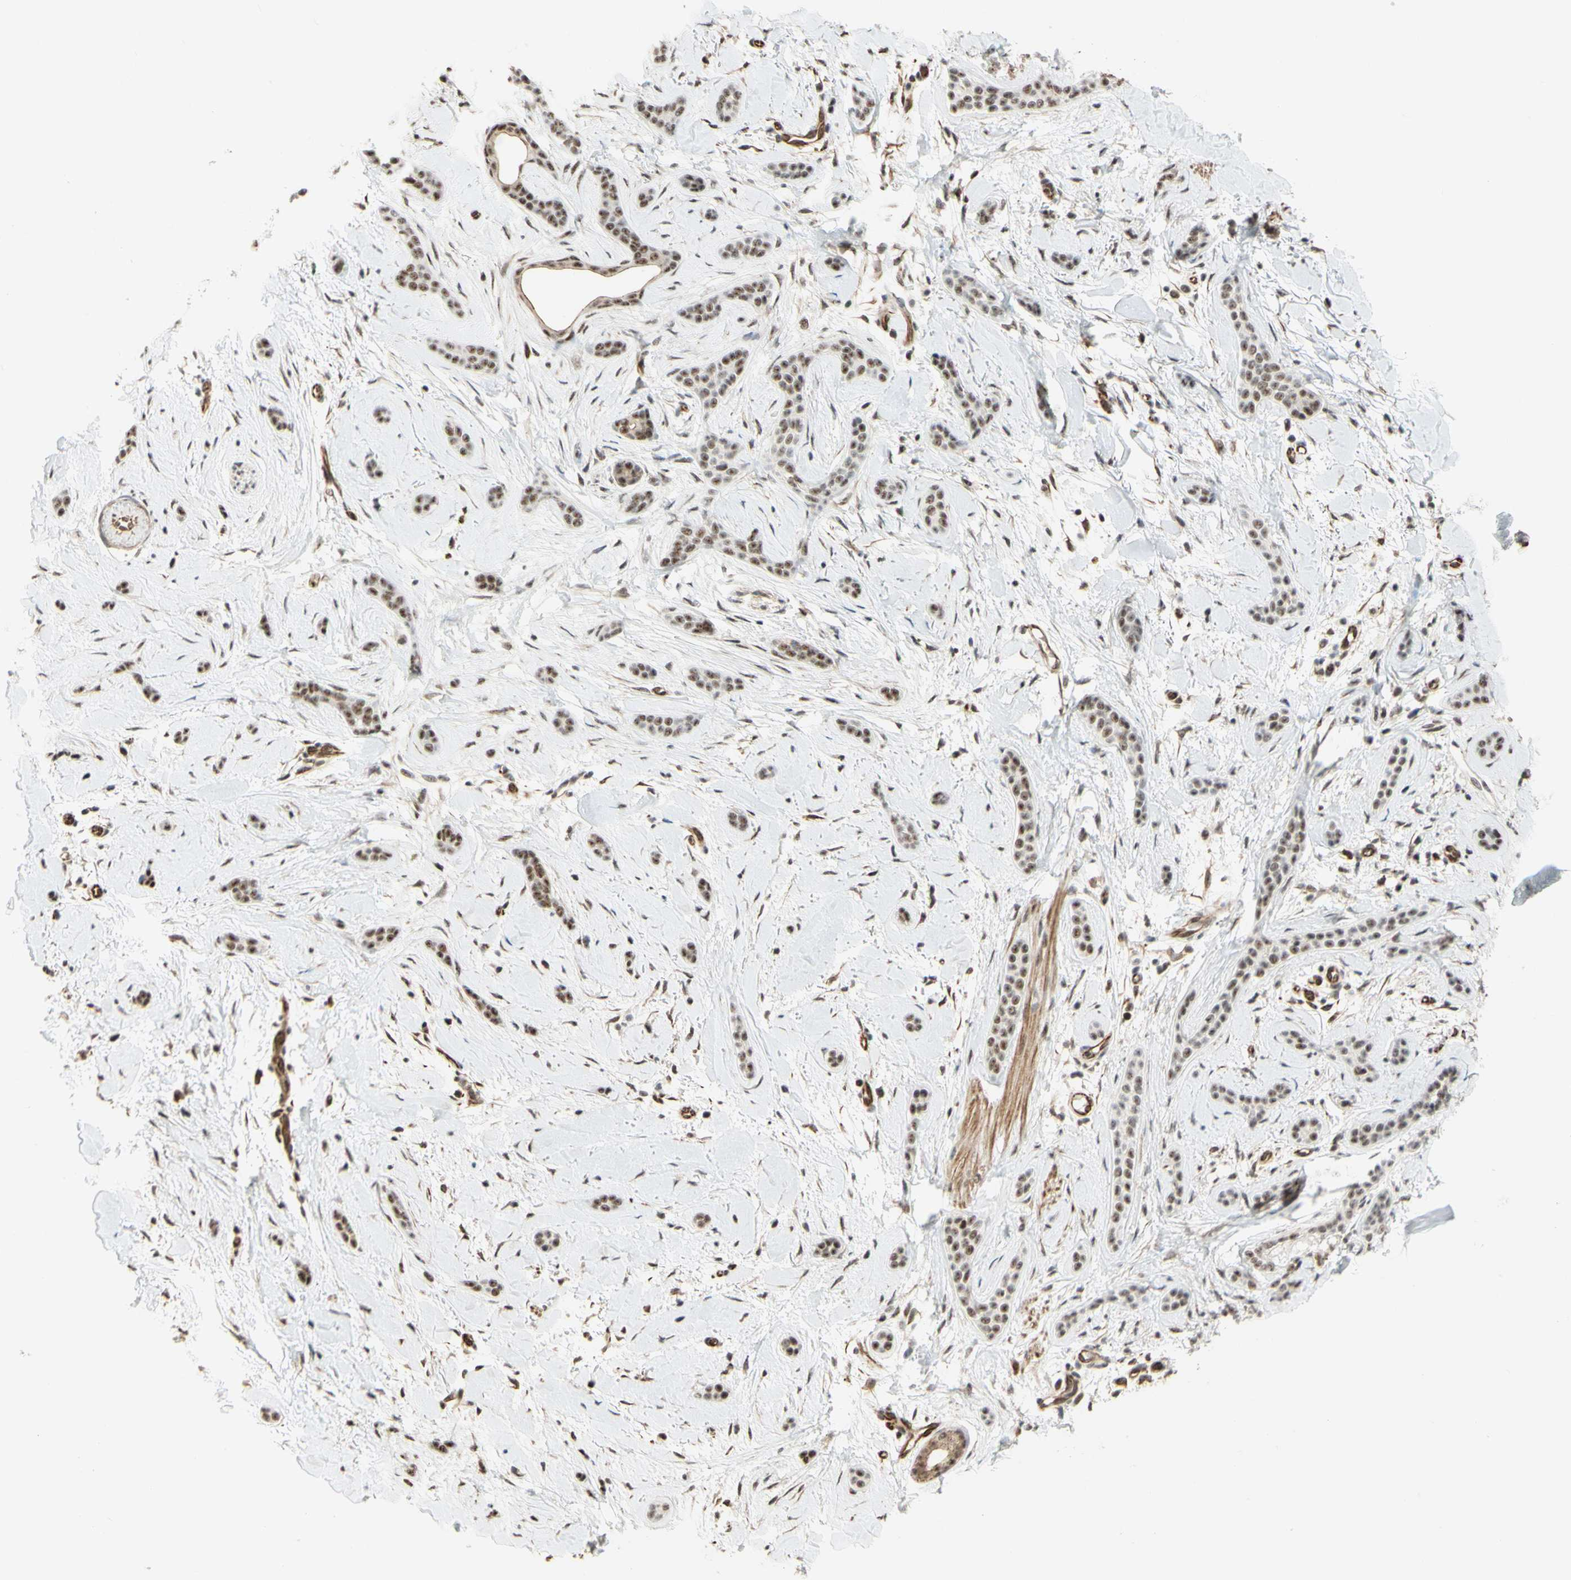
{"staining": {"intensity": "moderate", "quantity": ">75%", "location": "nuclear"}, "tissue": "skin cancer", "cell_type": "Tumor cells", "image_type": "cancer", "snomed": [{"axis": "morphology", "description": "Basal cell carcinoma"}, {"axis": "morphology", "description": "Adnexal tumor, benign"}, {"axis": "topography", "description": "Skin"}], "caption": "This micrograph shows immunohistochemistry staining of human skin cancer (basal cell carcinoma), with medium moderate nuclear positivity in approximately >75% of tumor cells.", "gene": "SAP18", "patient": {"sex": "female", "age": 42}}